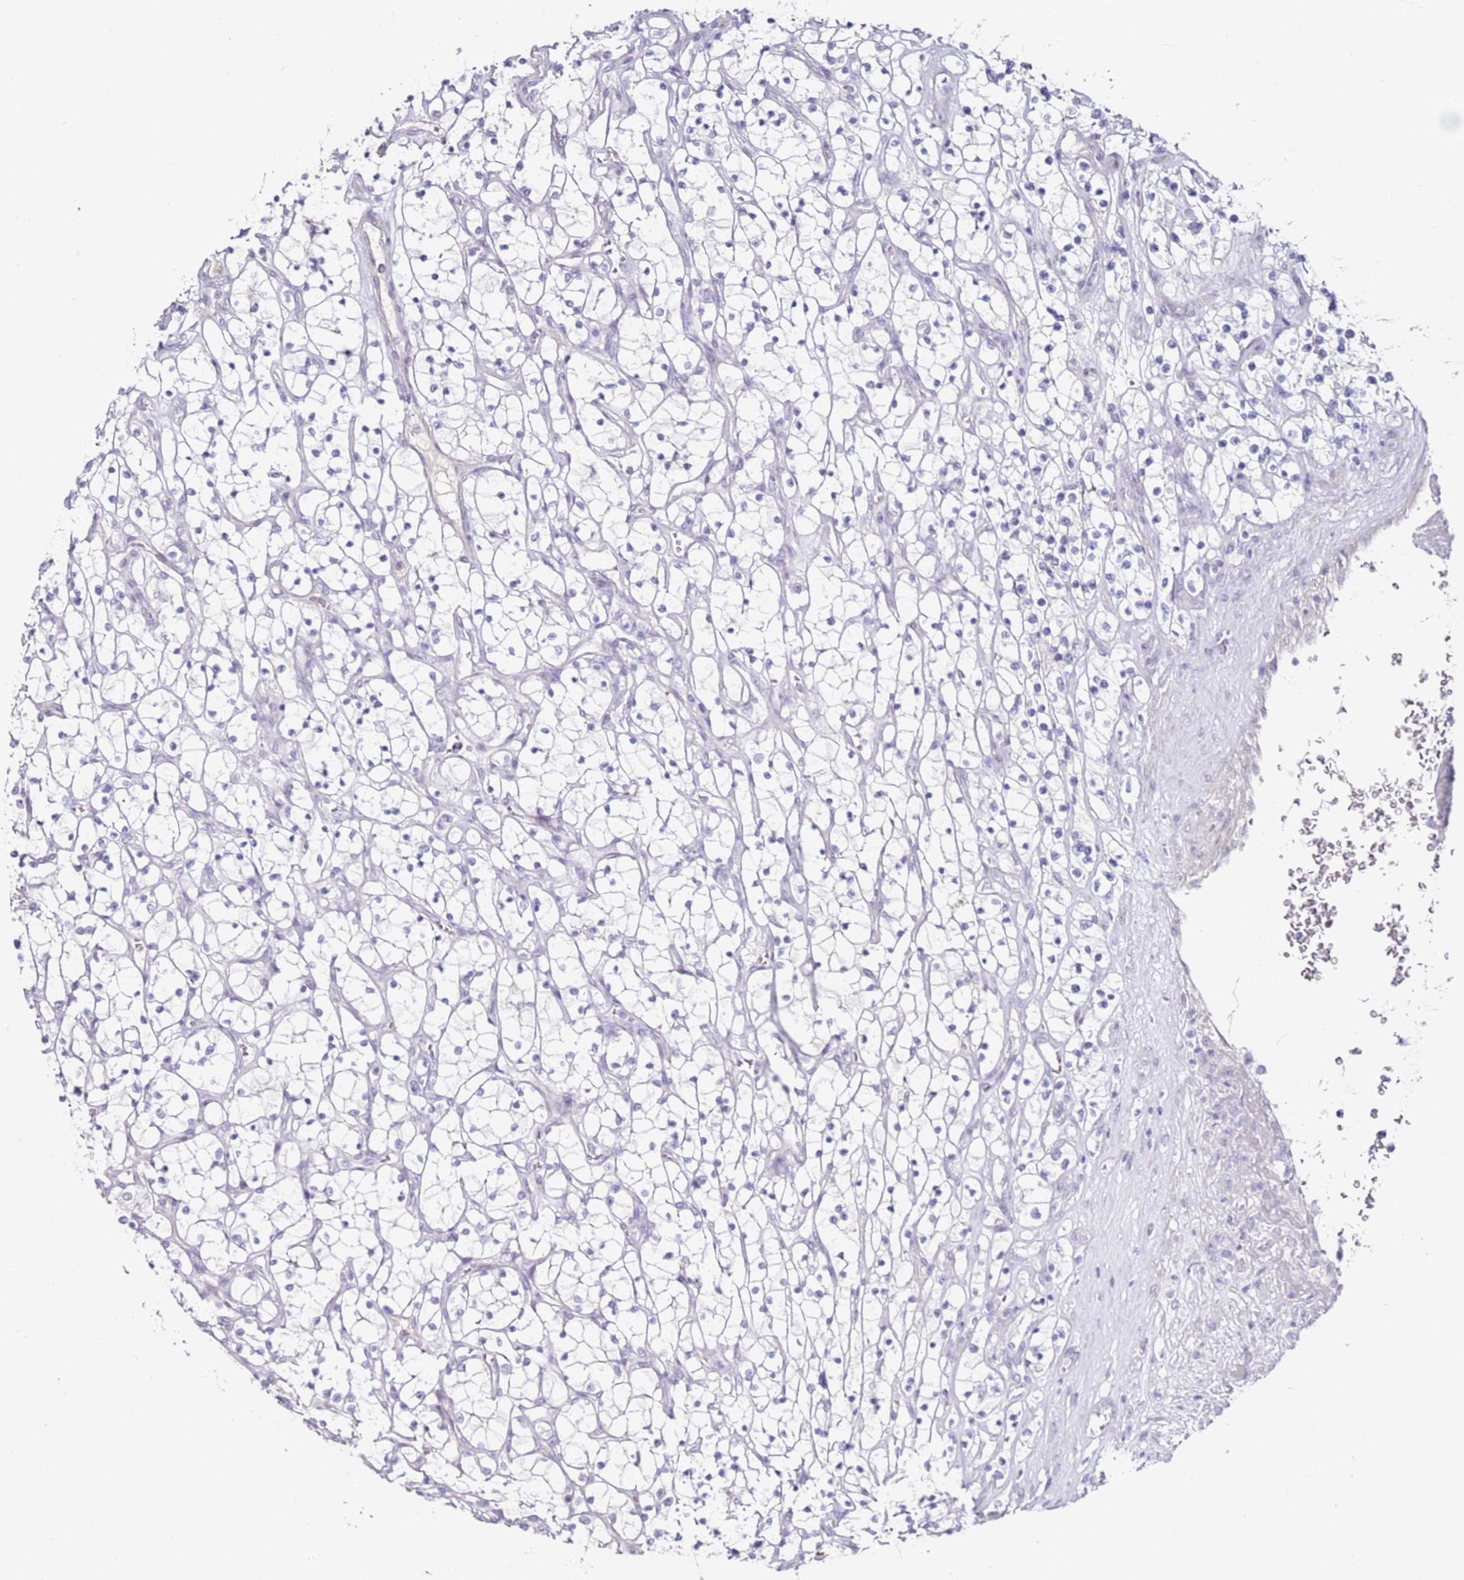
{"staining": {"intensity": "negative", "quantity": "none", "location": "none"}, "tissue": "renal cancer", "cell_type": "Tumor cells", "image_type": "cancer", "snomed": [{"axis": "morphology", "description": "Adenocarcinoma, NOS"}, {"axis": "topography", "description": "Kidney"}], "caption": "Immunohistochemistry (IHC) of human adenocarcinoma (renal) demonstrates no positivity in tumor cells. Brightfield microscopy of immunohistochemistry (IHC) stained with DAB (brown) and hematoxylin (blue), captured at high magnification.", "gene": "RARS2", "patient": {"sex": "female", "age": 69}}